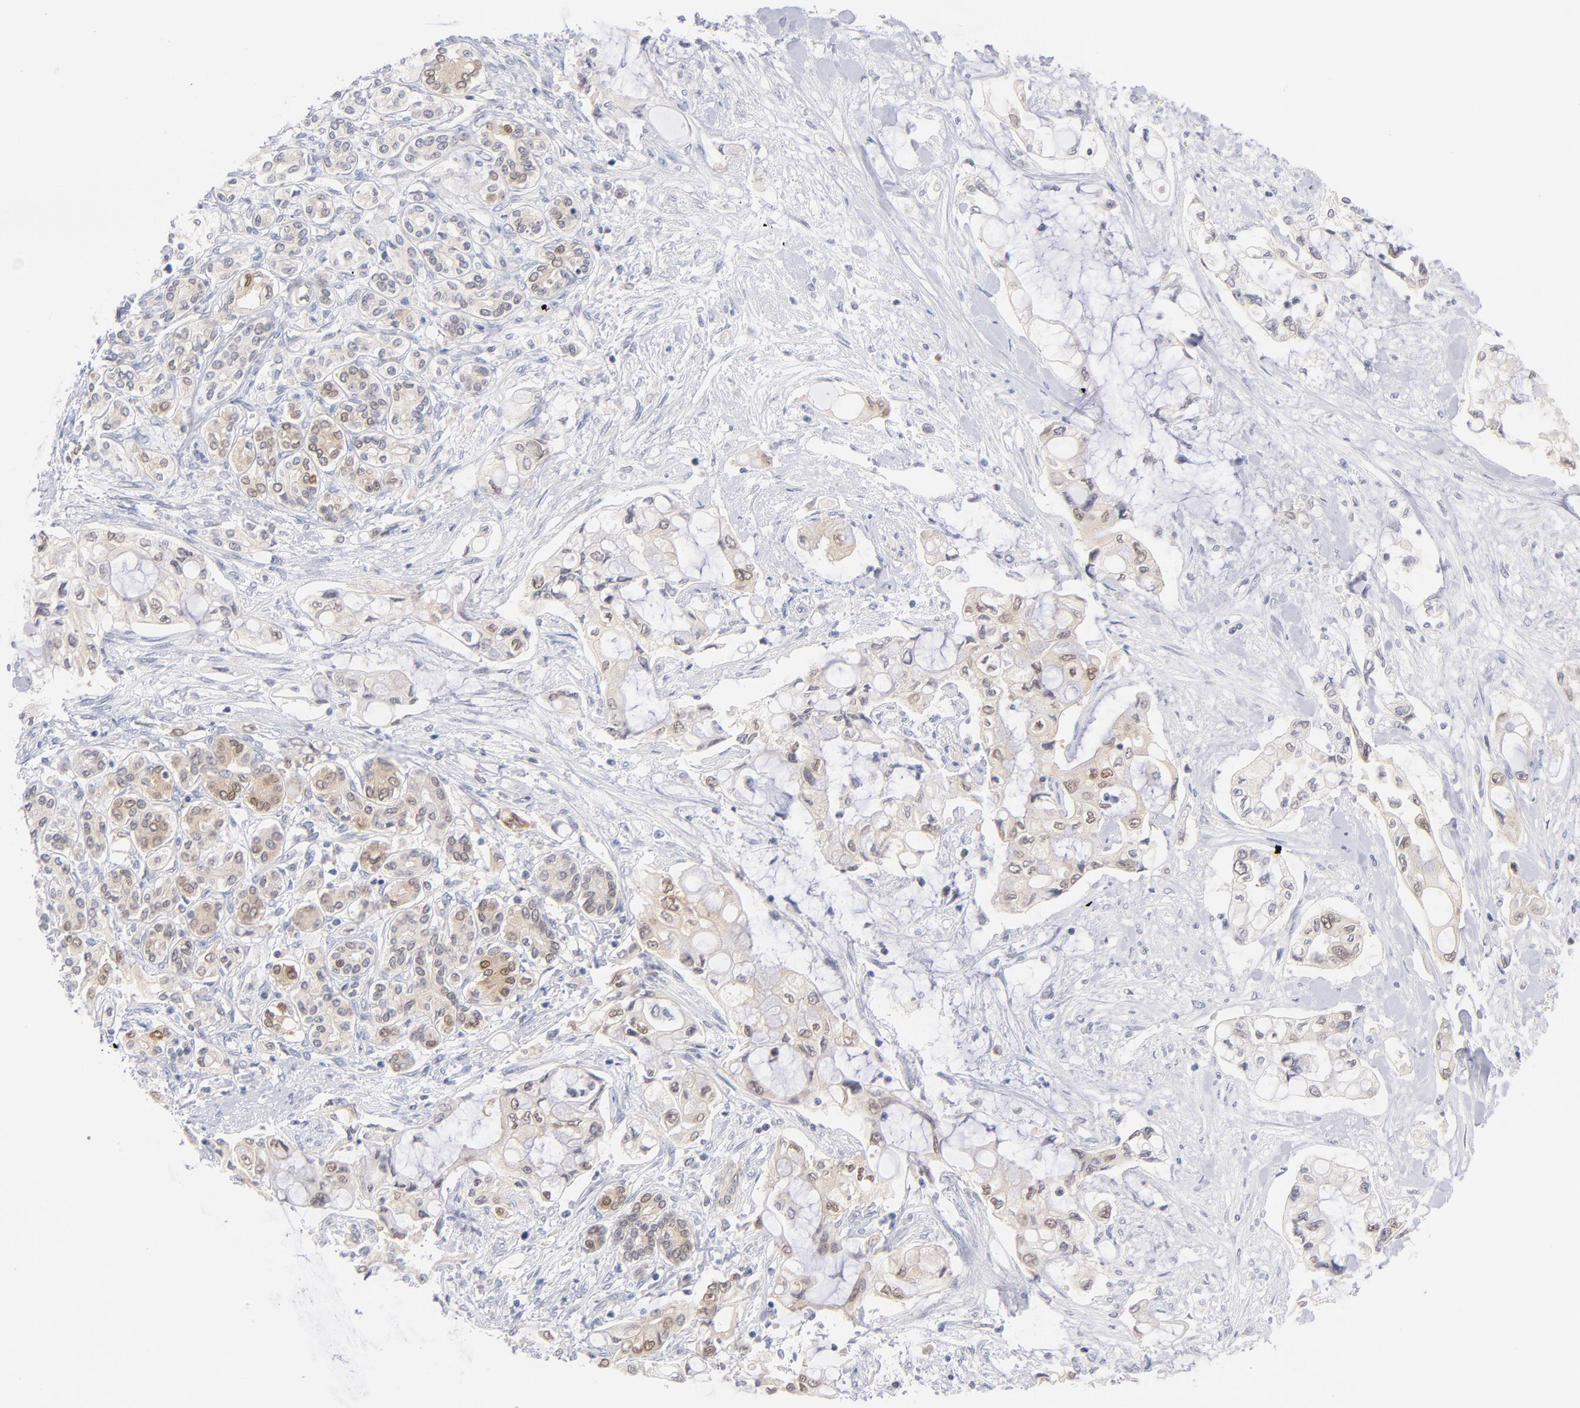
{"staining": {"intensity": "weak", "quantity": "25%-75%", "location": "cytoplasmic/membranous,nuclear"}, "tissue": "pancreatic cancer", "cell_type": "Tumor cells", "image_type": "cancer", "snomed": [{"axis": "morphology", "description": "Adenocarcinoma, NOS"}, {"axis": "topography", "description": "Pancreas"}], "caption": "Brown immunohistochemical staining in pancreatic cancer displays weak cytoplasmic/membranous and nuclear expression in approximately 25%-75% of tumor cells. (Brightfield microscopy of DAB IHC at high magnification).", "gene": "CASP6", "patient": {"sex": "female", "age": 70}}